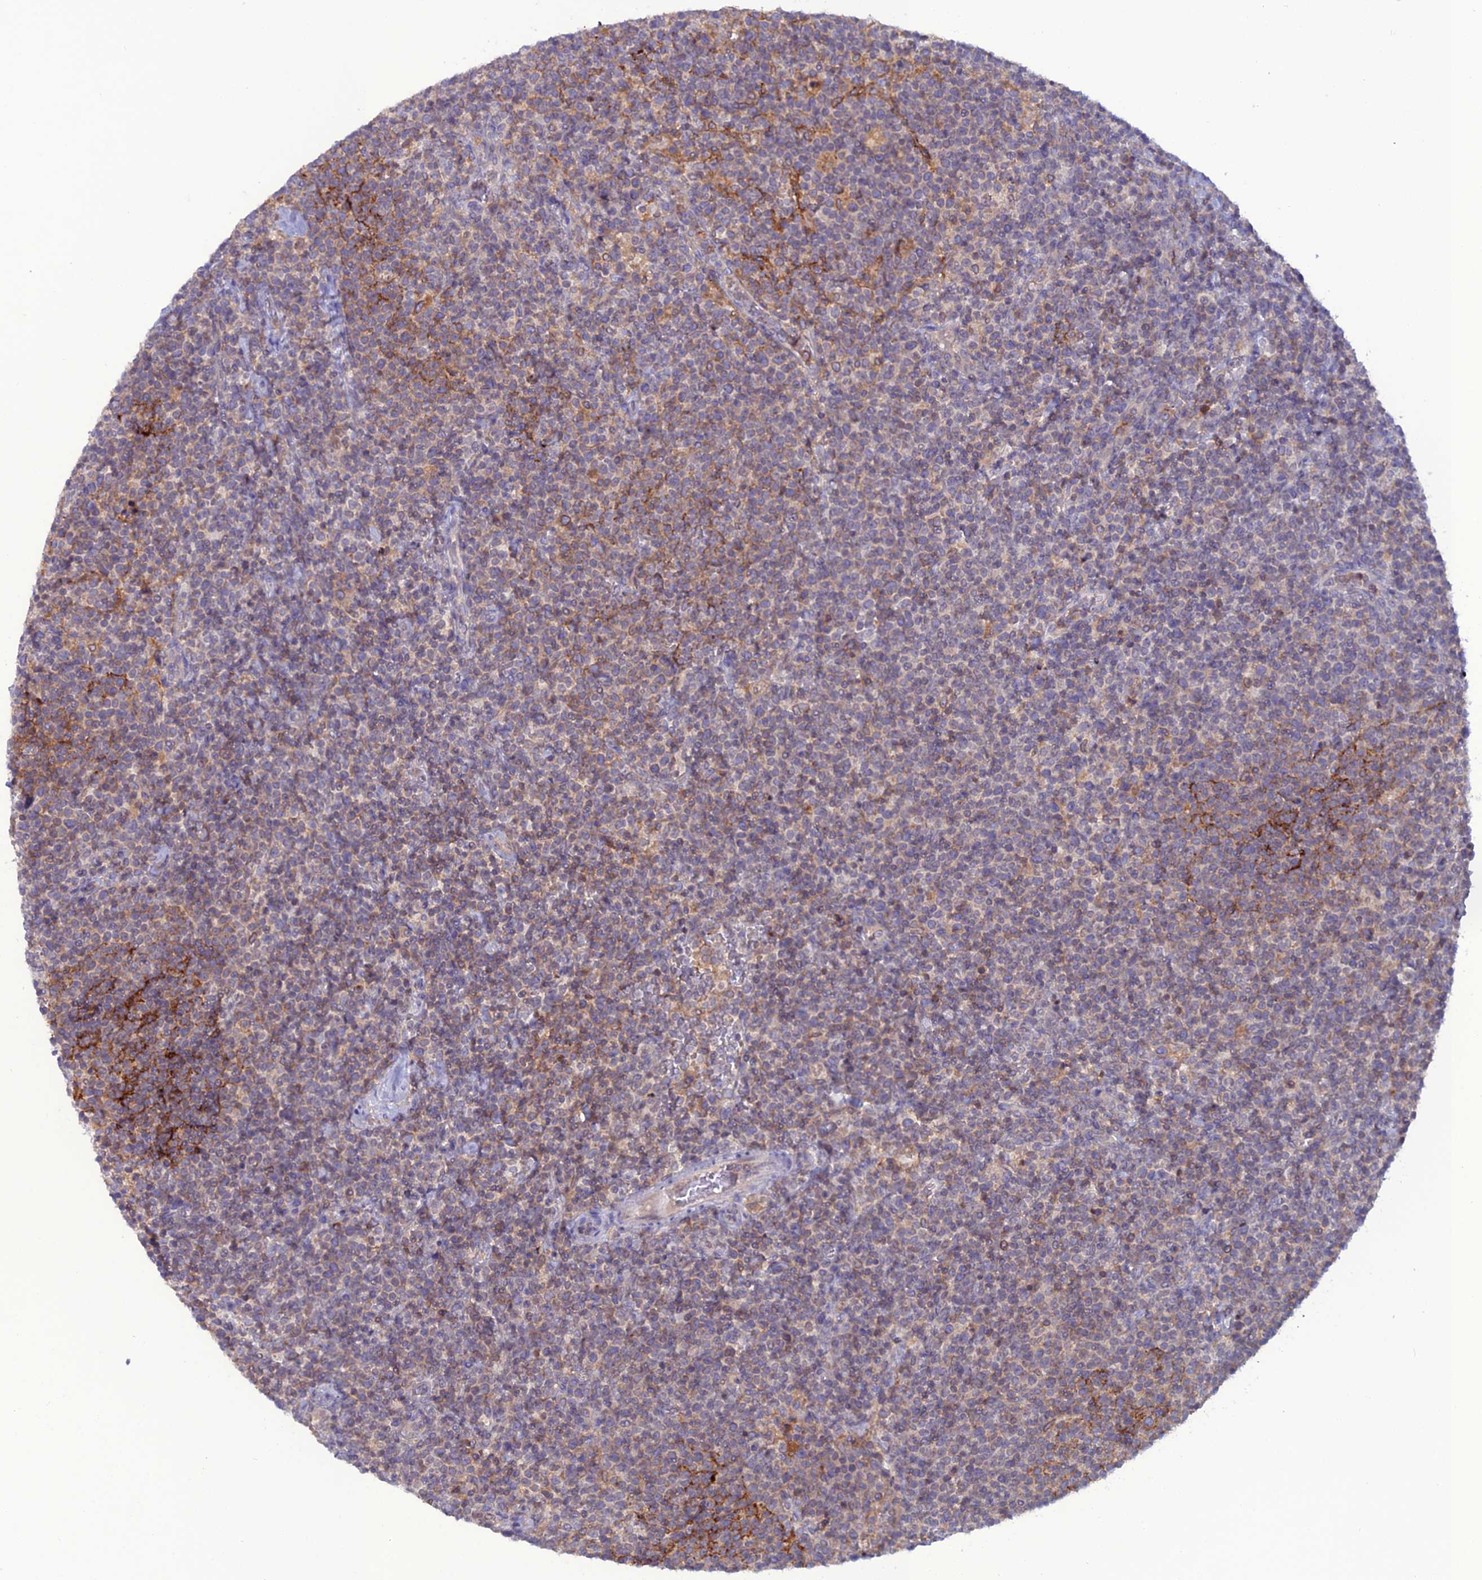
{"staining": {"intensity": "weak", "quantity": "25%-75%", "location": "cytoplasmic/membranous"}, "tissue": "lymphoma", "cell_type": "Tumor cells", "image_type": "cancer", "snomed": [{"axis": "morphology", "description": "Malignant lymphoma, non-Hodgkin's type, High grade"}, {"axis": "topography", "description": "Lymph node"}], "caption": "About 25%-75% of tumor cells in human lymphoma exhibit weak cytoplasmic/membranous protein positivity as visualized by brown immunohistochemical staining.", "gene": "WDR46", "patient": {"sex": "male", "age": 61}}